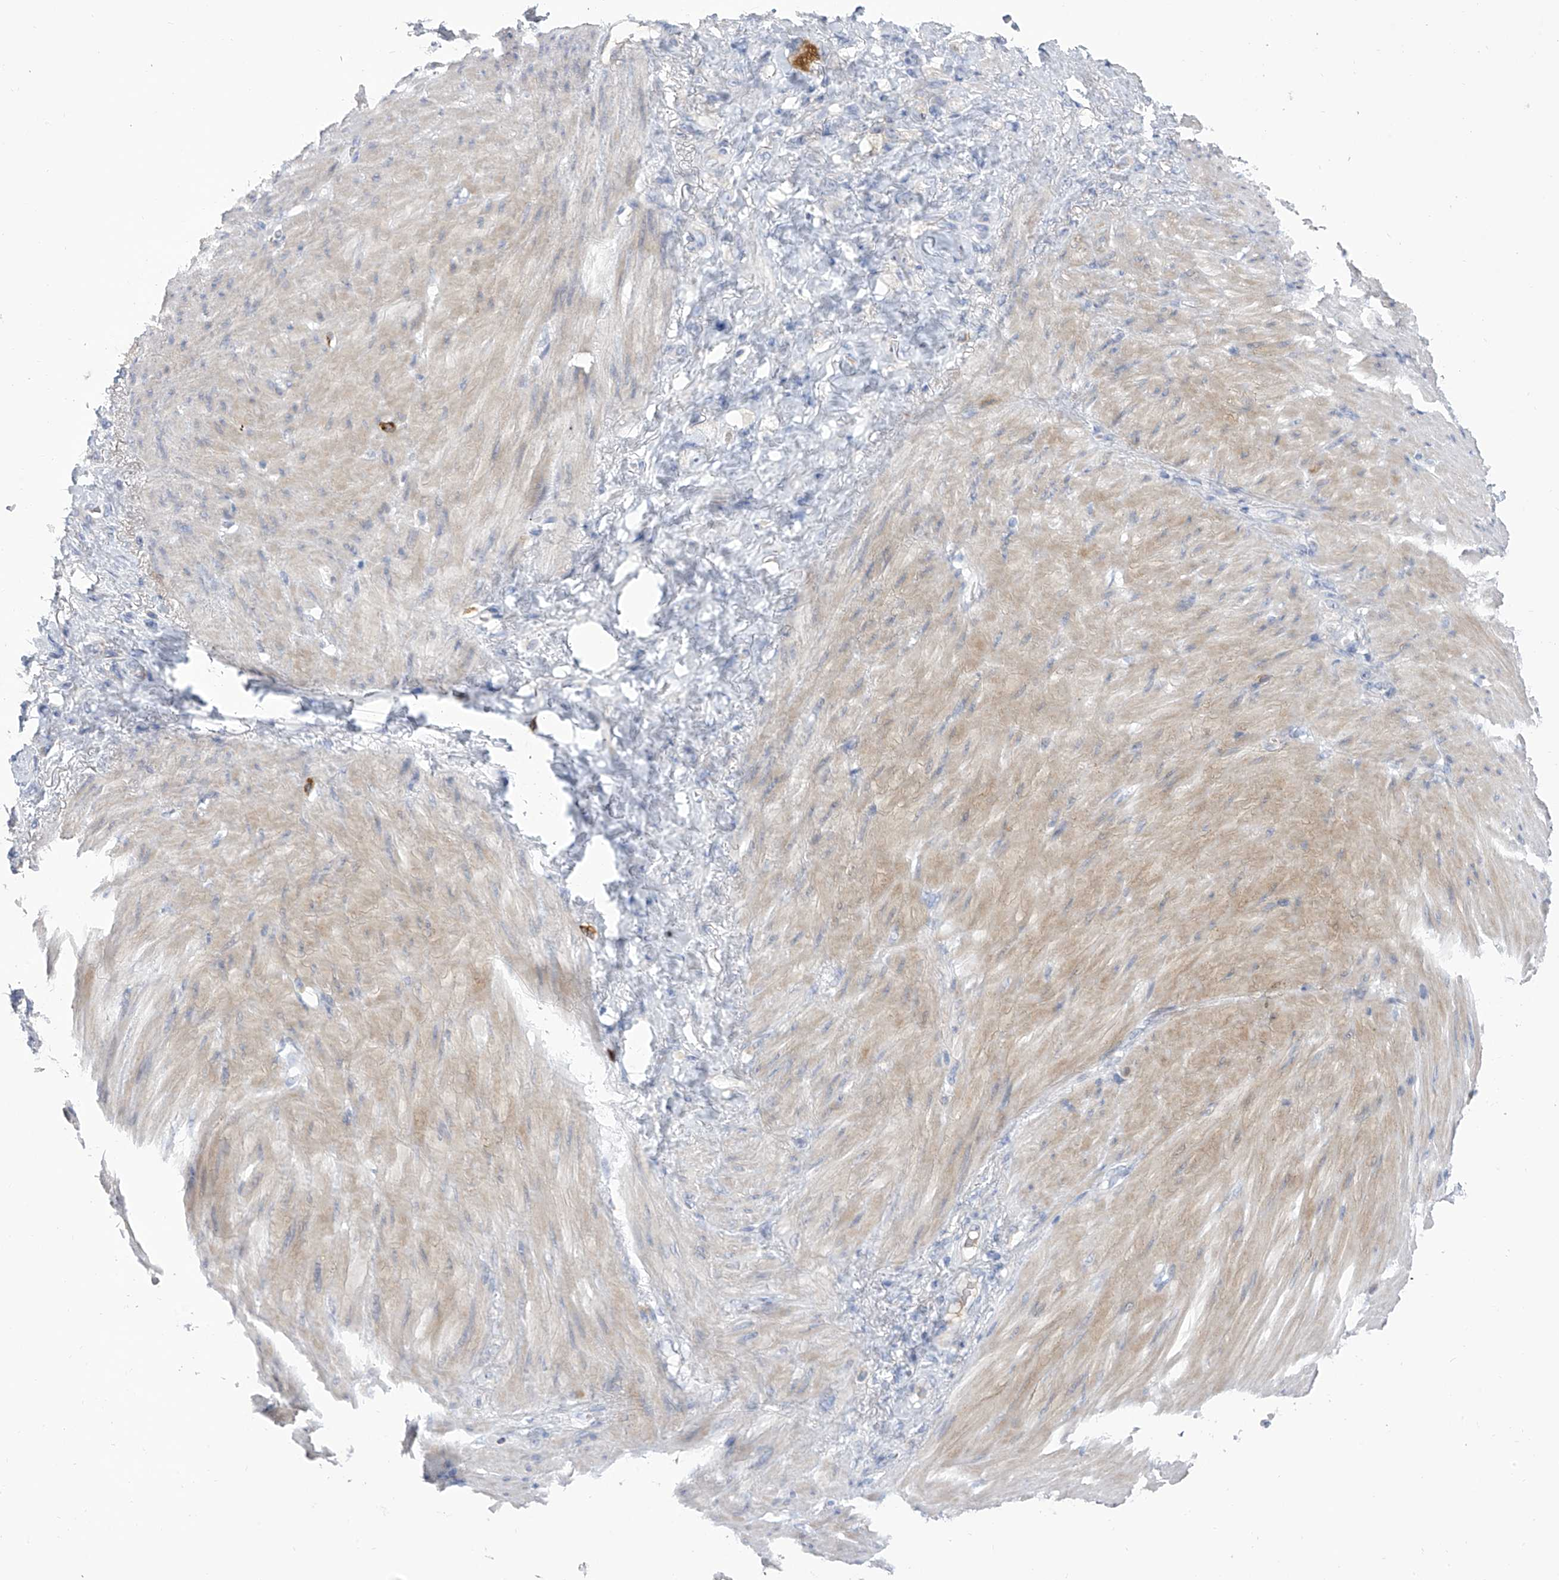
{"staining": {"intensity": "negative", "quantity": "none", "location": "none"}, "tissue": "stomach cancer", "cell_type": "Tumor cells", "image_type": "cancer", "snomed": [{"axis": "morphology", "description": "Normal tissue, NOS"}, {"axis": "morphology", "description": "Adenocarcinoma, NOS"}, {"axis": "topography", "description": "Stomach"}], "caption": "Tumor cells show no significant protein expression in stomach cancer (adenocarcinoma).", "gene": "SLCO4A1", "patient": {"sex": "male", "age": 82}}